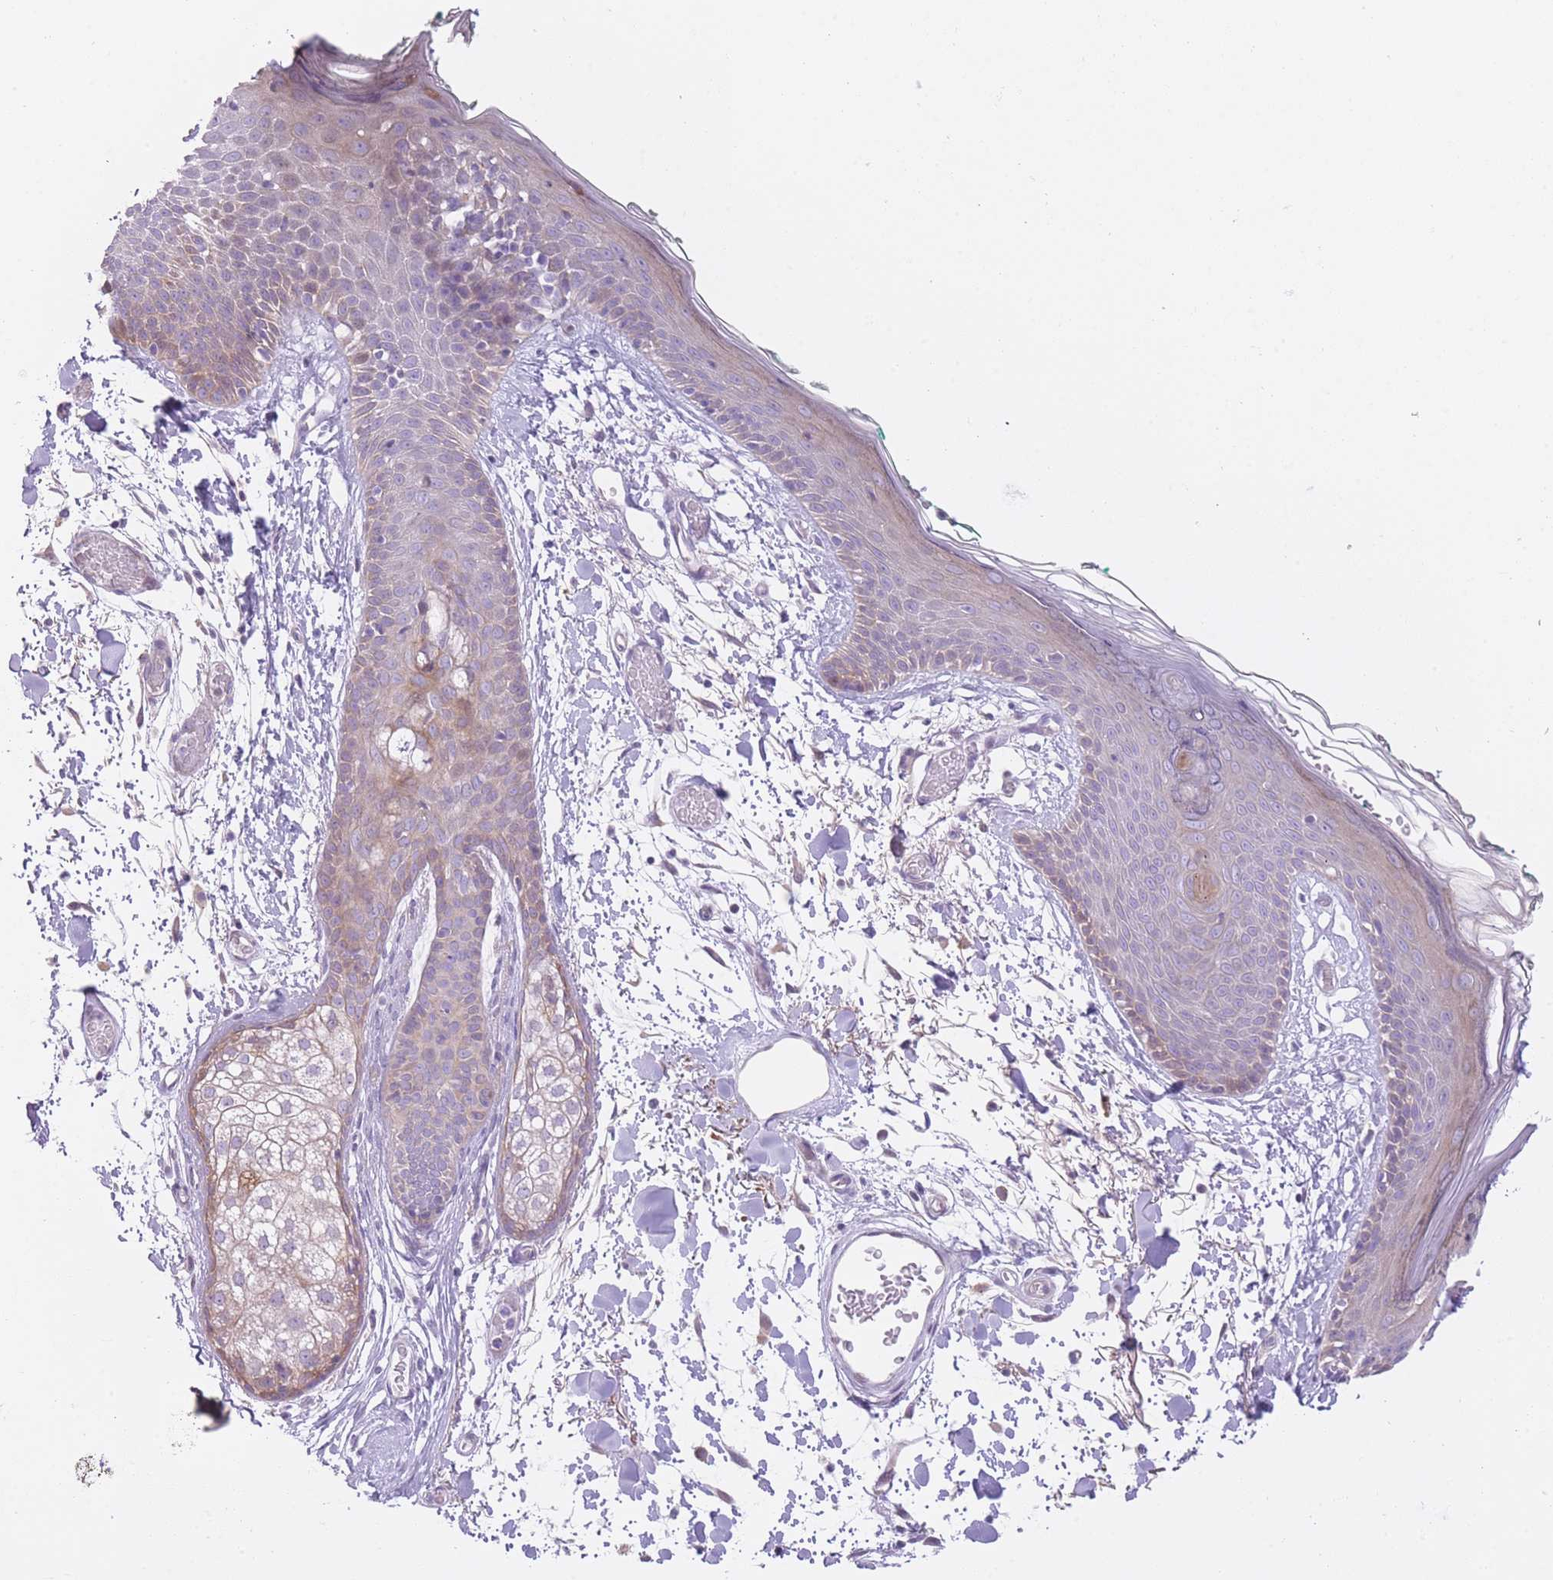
{"staining": {"intensity": "negative", "quantity": "none", "location": "none"}, "tissue": "skin", "cell_type": "Fibroblasts", "image_type": "normal", "snomed": [{"axis": "morphology", "description": "Normal tissue, NOS"}, {"axis": "topography", "description": "Skin"}], "caption": "Immunohistochemistry (IHC) of benign skin shows no staining in fibroblasts. (DAB (3,3'-diaminobenzidine) immunohistochemistry (IHC) with hematoxylin counter stain).", "gene": "IMPG1", "patient": {"sex": "male", "age": 79}}